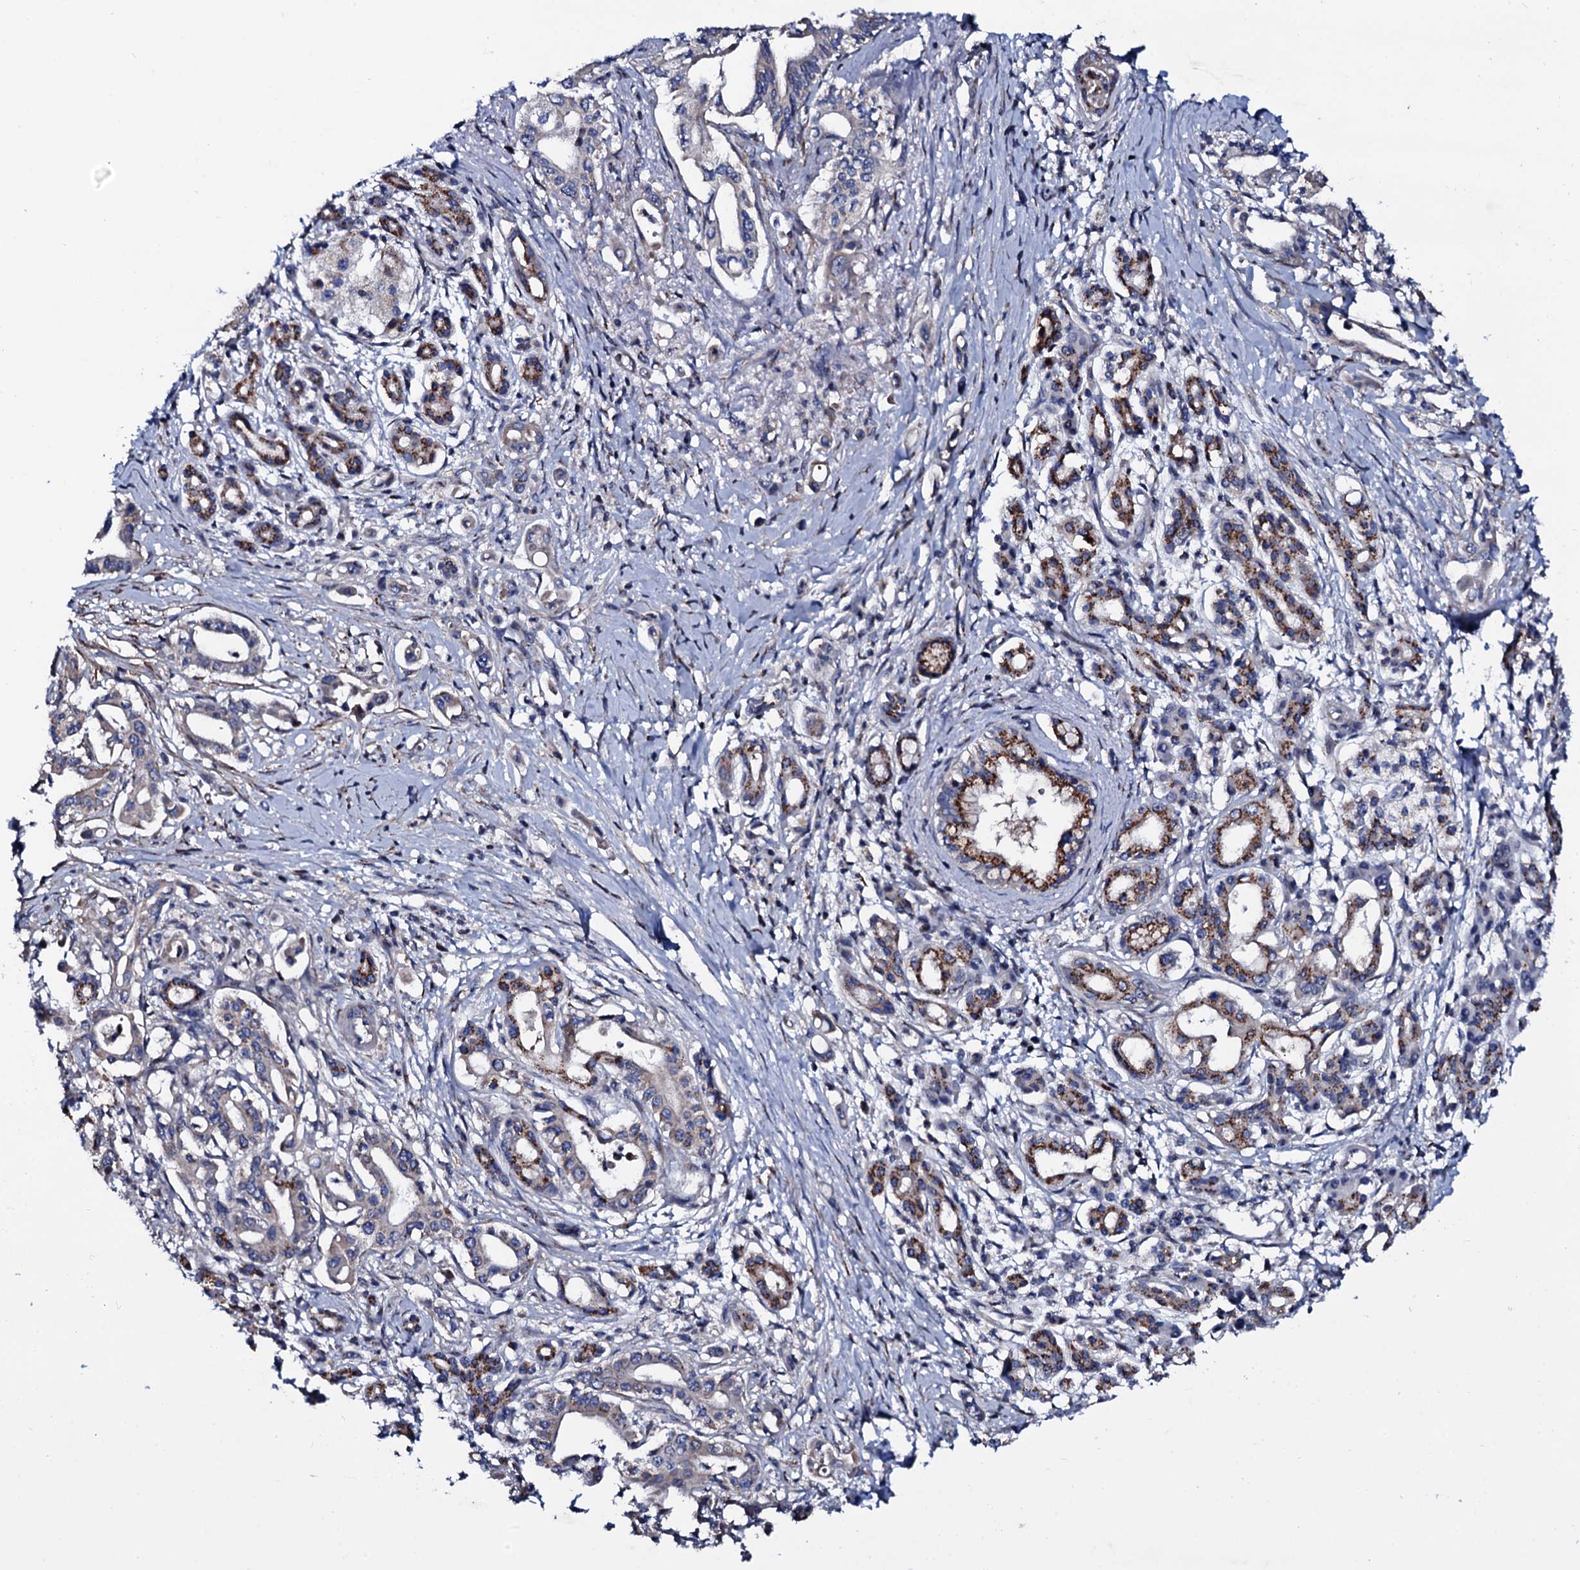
{"staining": {"intensity": "moderate", "quantity": "25%-75%", "location": "cytoplasmic/membranous"}, "tissue": "pancreatic cancer", "cell_type": "Tumor cells", "image_type": "cancer", "snomed": [{"axis": "morphology", "description": "Adenocarcinoma, NOS"}, {"axis": "topography", "description": "Pancreas"}], "caption": "Tumor cells show medium levels of moderate cytoplasmic/membranous positivity in approximately 25%-75% of cells in human pancreatic cancer (adenocarcinoma). The staining was performed using DAB (3,3'-diaminobenzidine) to visualize the protein expression in brown, while the nuclei were stained in blue with hematoxylin (Magnification: 20x).", "gene": "PLET1", "patient": {"sex": "female", "age": 77}}